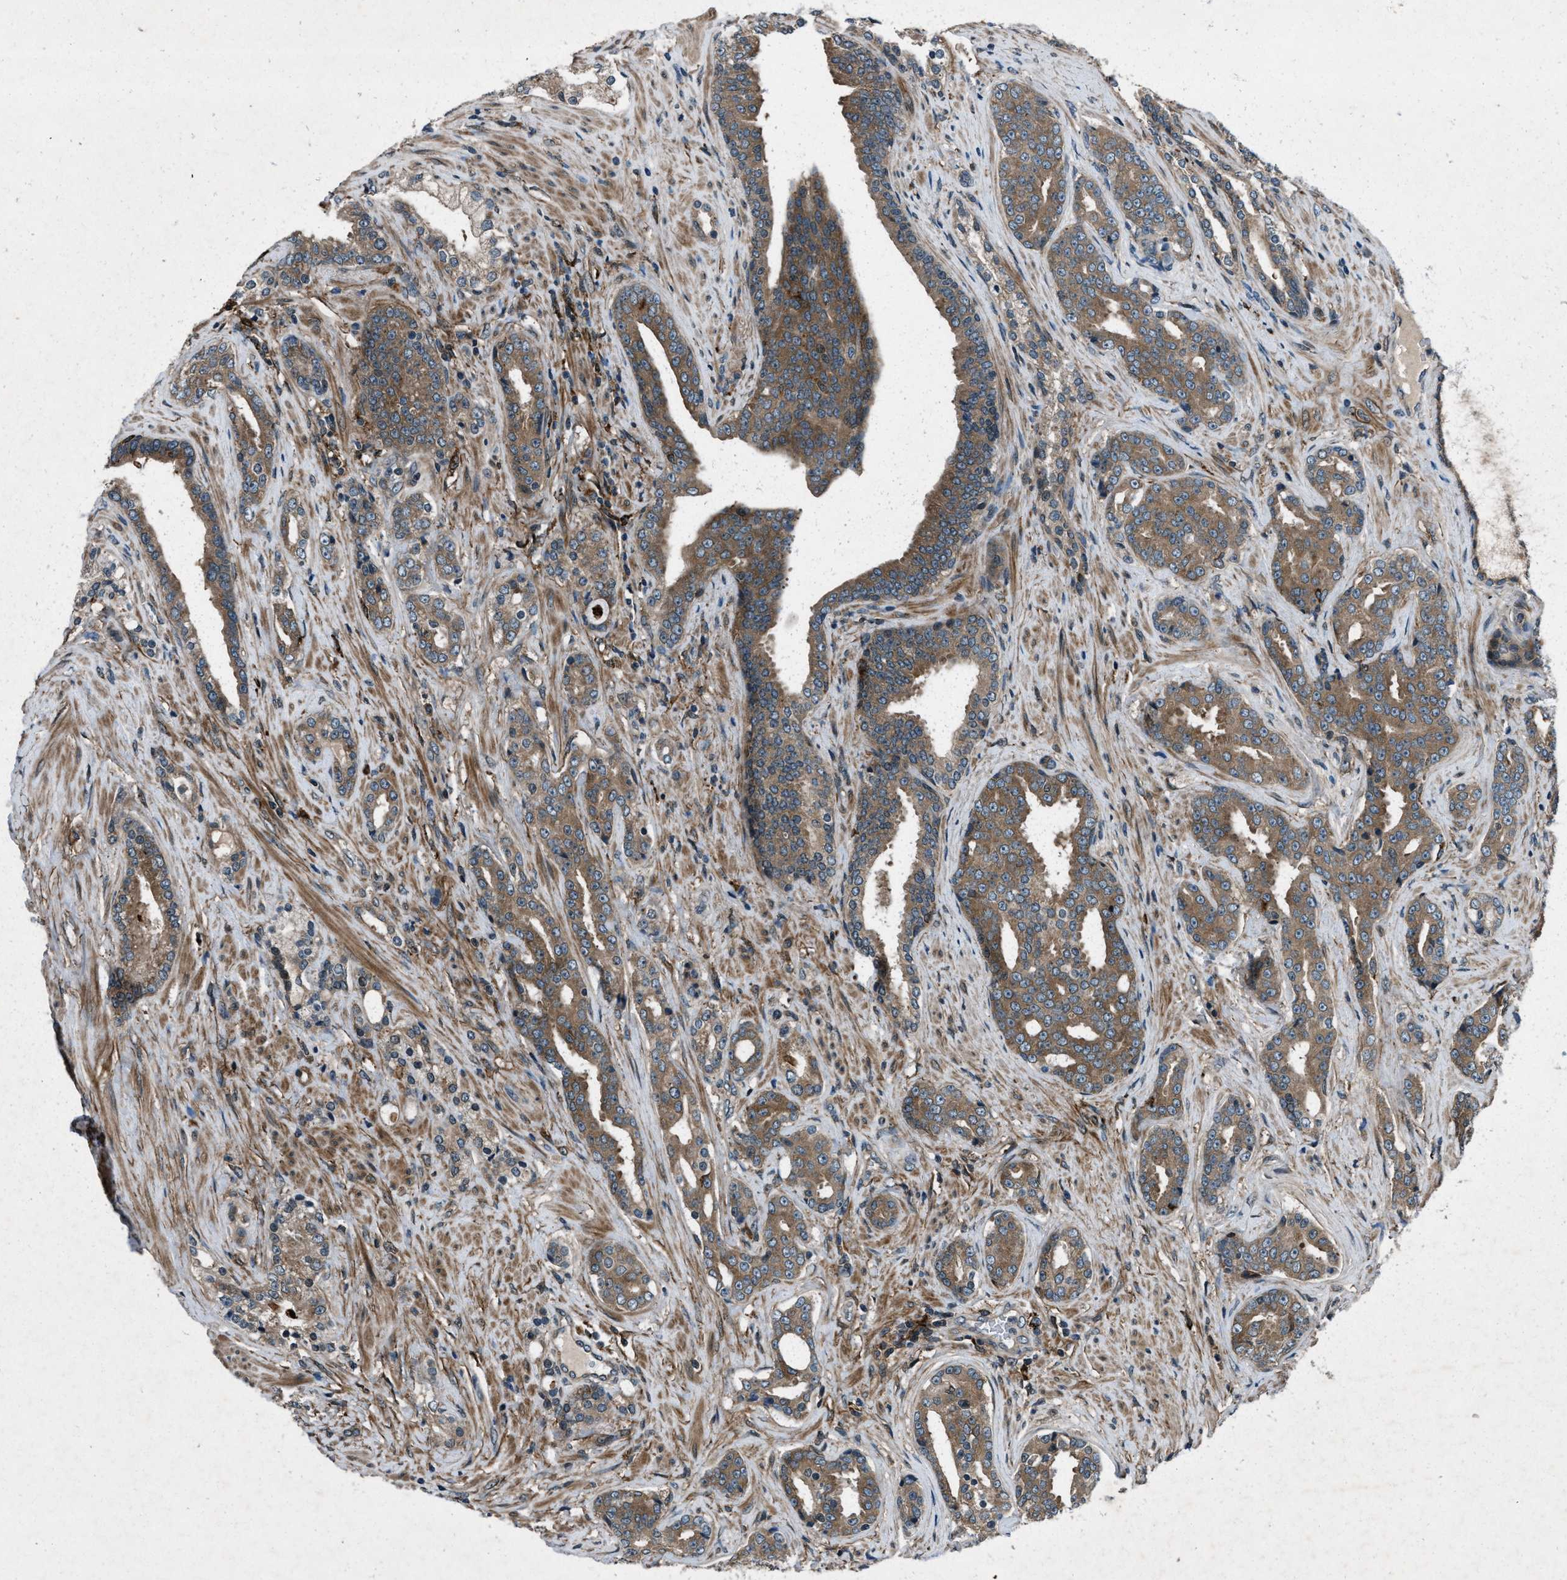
{"staining": {"intensity": "moderate", "quantity": ">75%", "location": "cytoplasmic/membranous"}, "tissue": "prostate cancer", "cell_type": "Tumor cells", "image_type": "cancer", "snomed": [{"axis": "morphology", "description": "Adenocarcinoma, High grade"}, {"axis": "topography", "description": "Prostate"}], "caption": "This image exhibits IHC staining of human prostate adenocarcinoma (high-grade), with medium moderate cytoplasmic/membranous expression in approximately >75% of tumor cells.", "gene": "EPSTI1", "patient": {"sex": "male", "age": 71}}